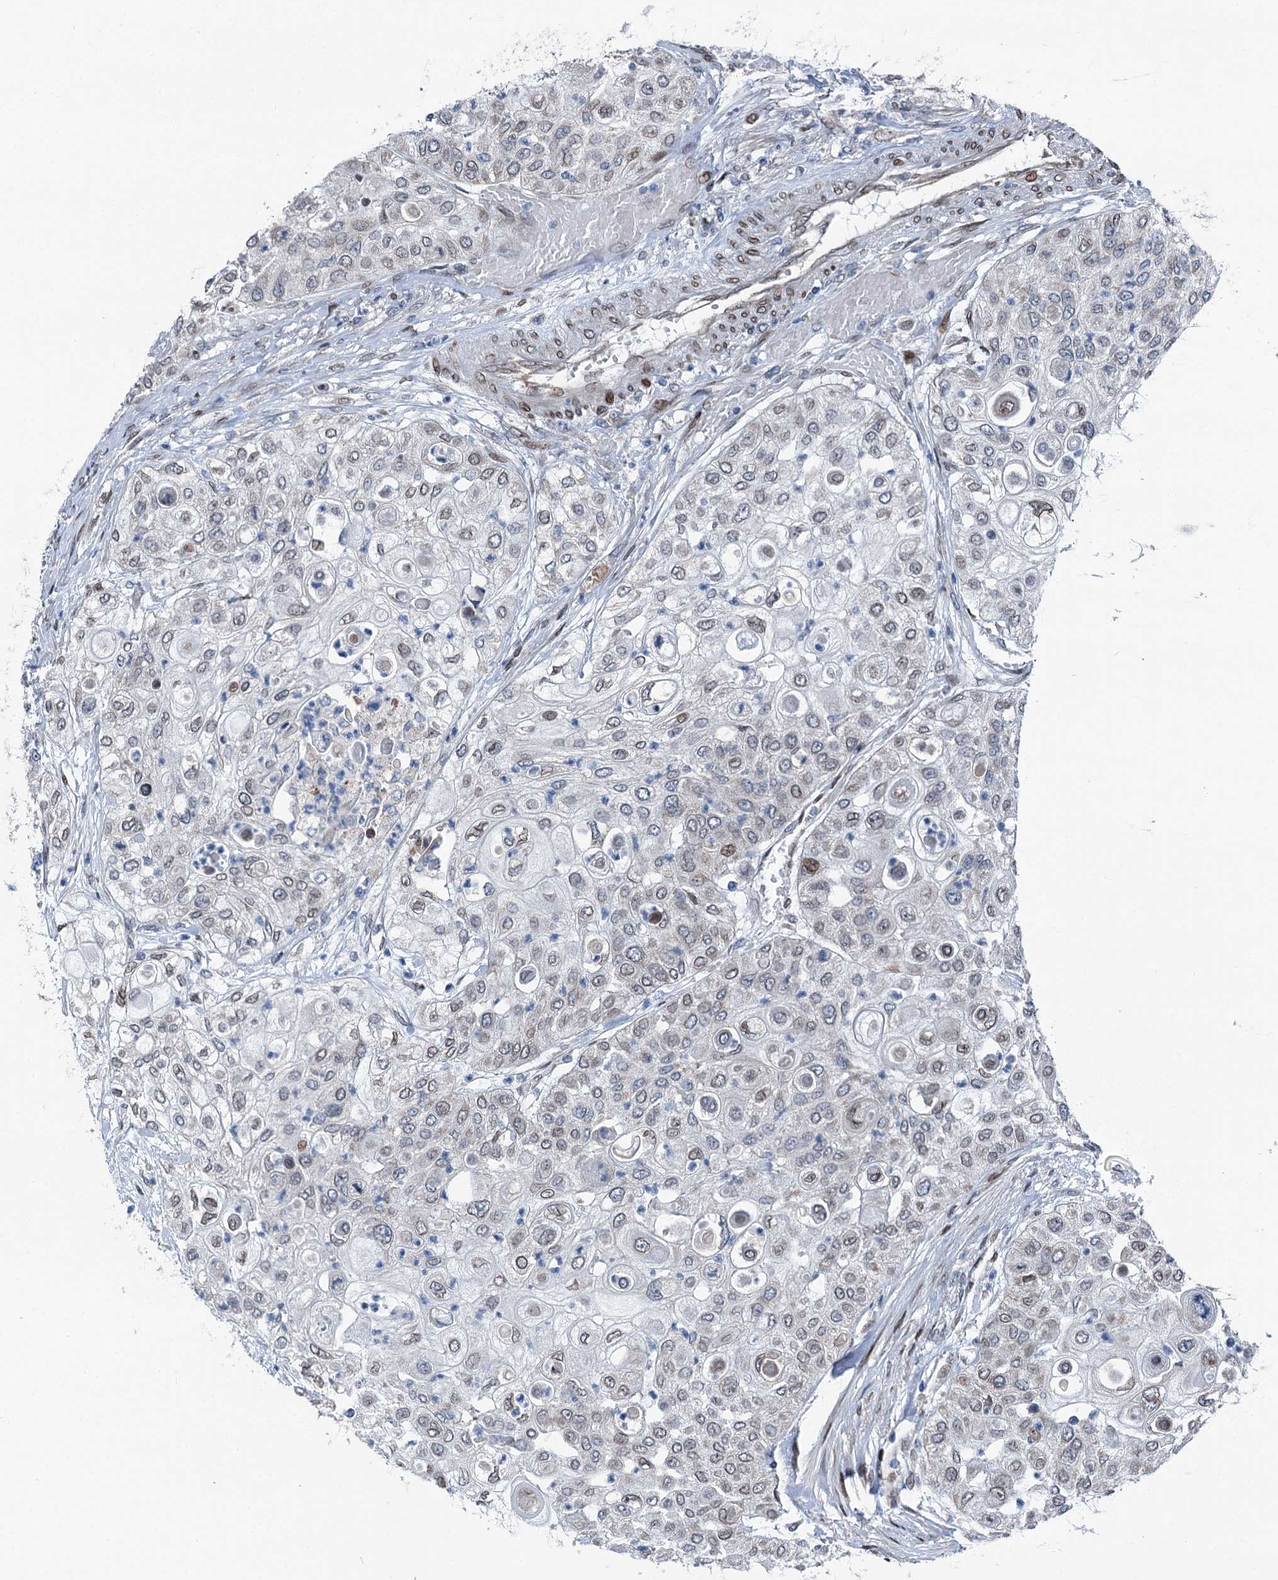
{"staining": {"intensity": "weak", "quantity": "<25%", "location": "nuclear"}, "tissue": "urothelial cancer", "cell_type": "Tumor cells", "image_type": "cancer", "snomed": [{"axis": "morphology", "description": "Urothelial carcinoma, High grade"}, {"axis": "topography", "description": "Urinary bladder"}], "caption": "DAB immunohistochemical staining of urothelial carcinoma (high-grade) reveals no significant expression in tumor cells.", "gene": "MRPL14", "patient": {"sex": "female", "age": 79}}